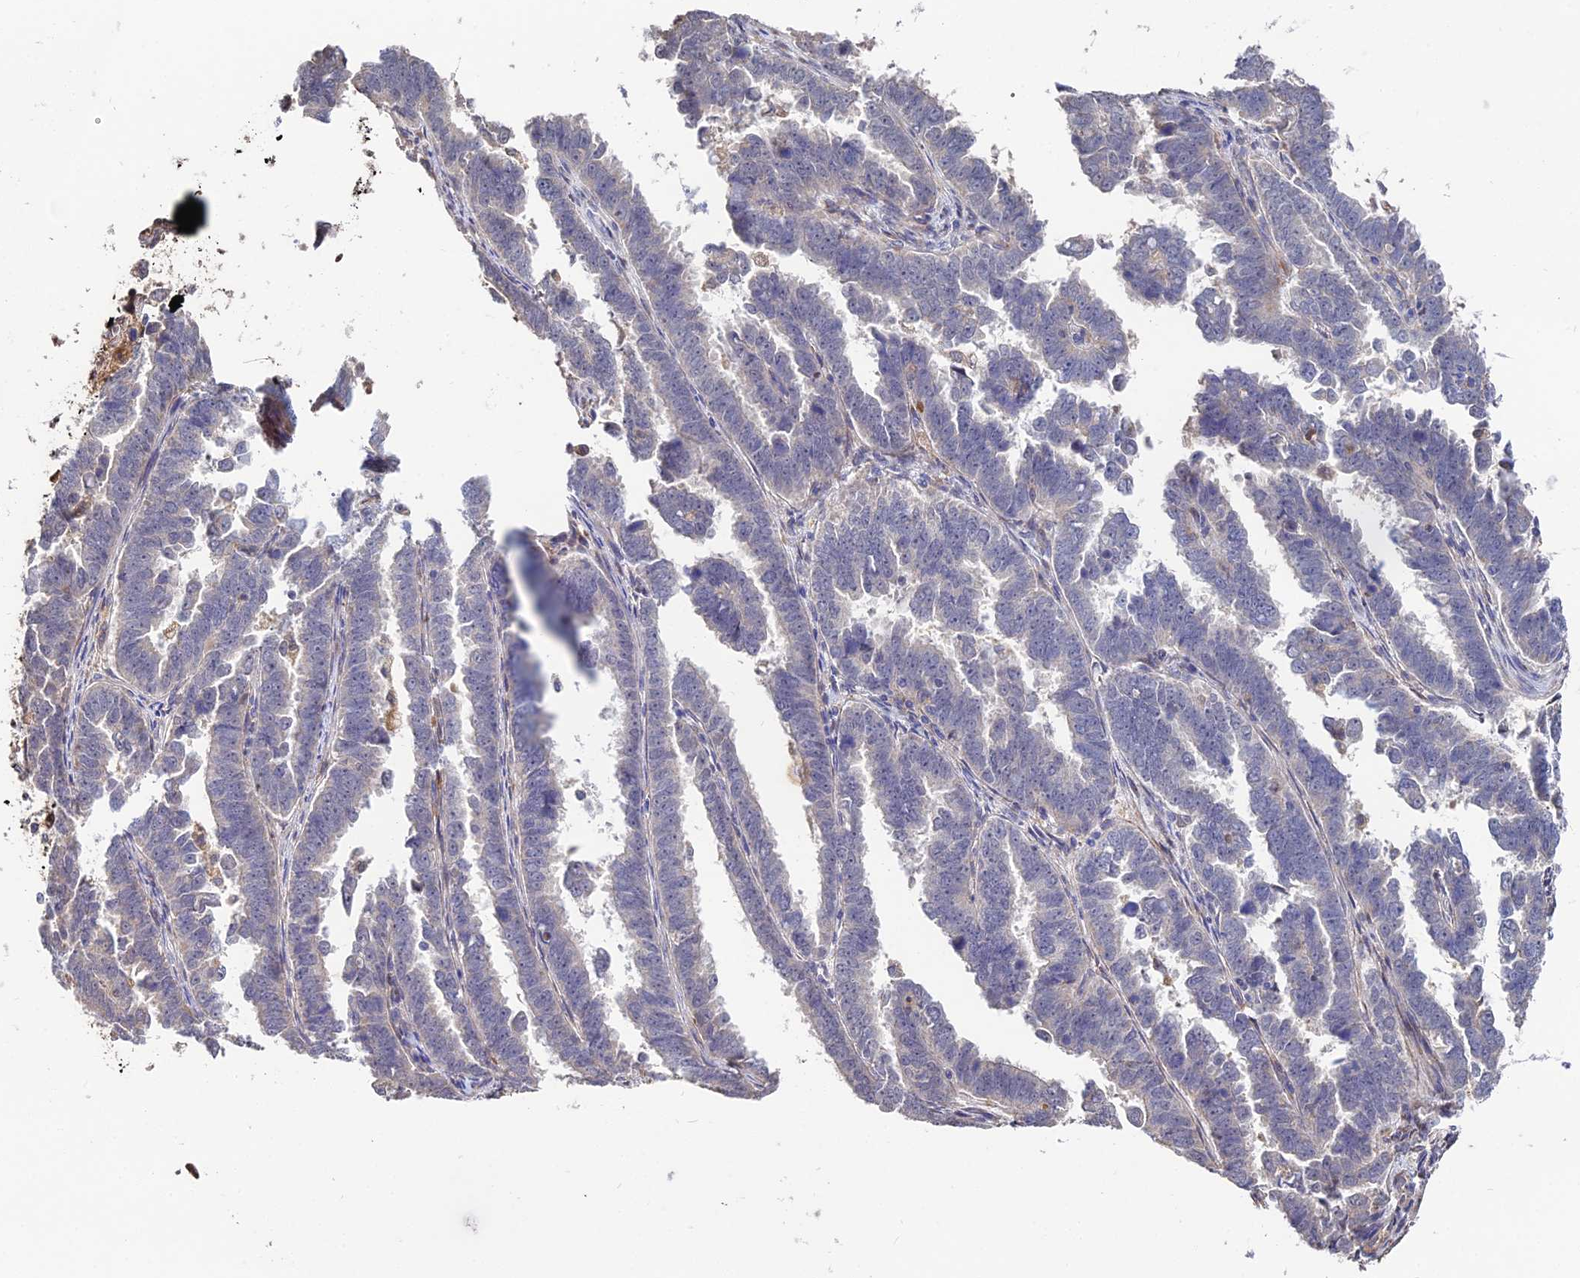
{"staining": {"intensity": "negative", "quantity": "none", "location": "none"}, "tissue": "endometrial cancer", "cell_type": "Tumor cells", "image_type": "cancer", "snomed": [{"axis": "morphology", "description": "Adenocarcinoma, NOS"}, {"axis": "topography", "description": "Endometrium"}], "caption": "The histopathology image reveals no significant positivity in tumor cells of adenocarcinoma (endometrial).", "gene": "ACTR5", "patient": {"sex": "female", "age": 75}}